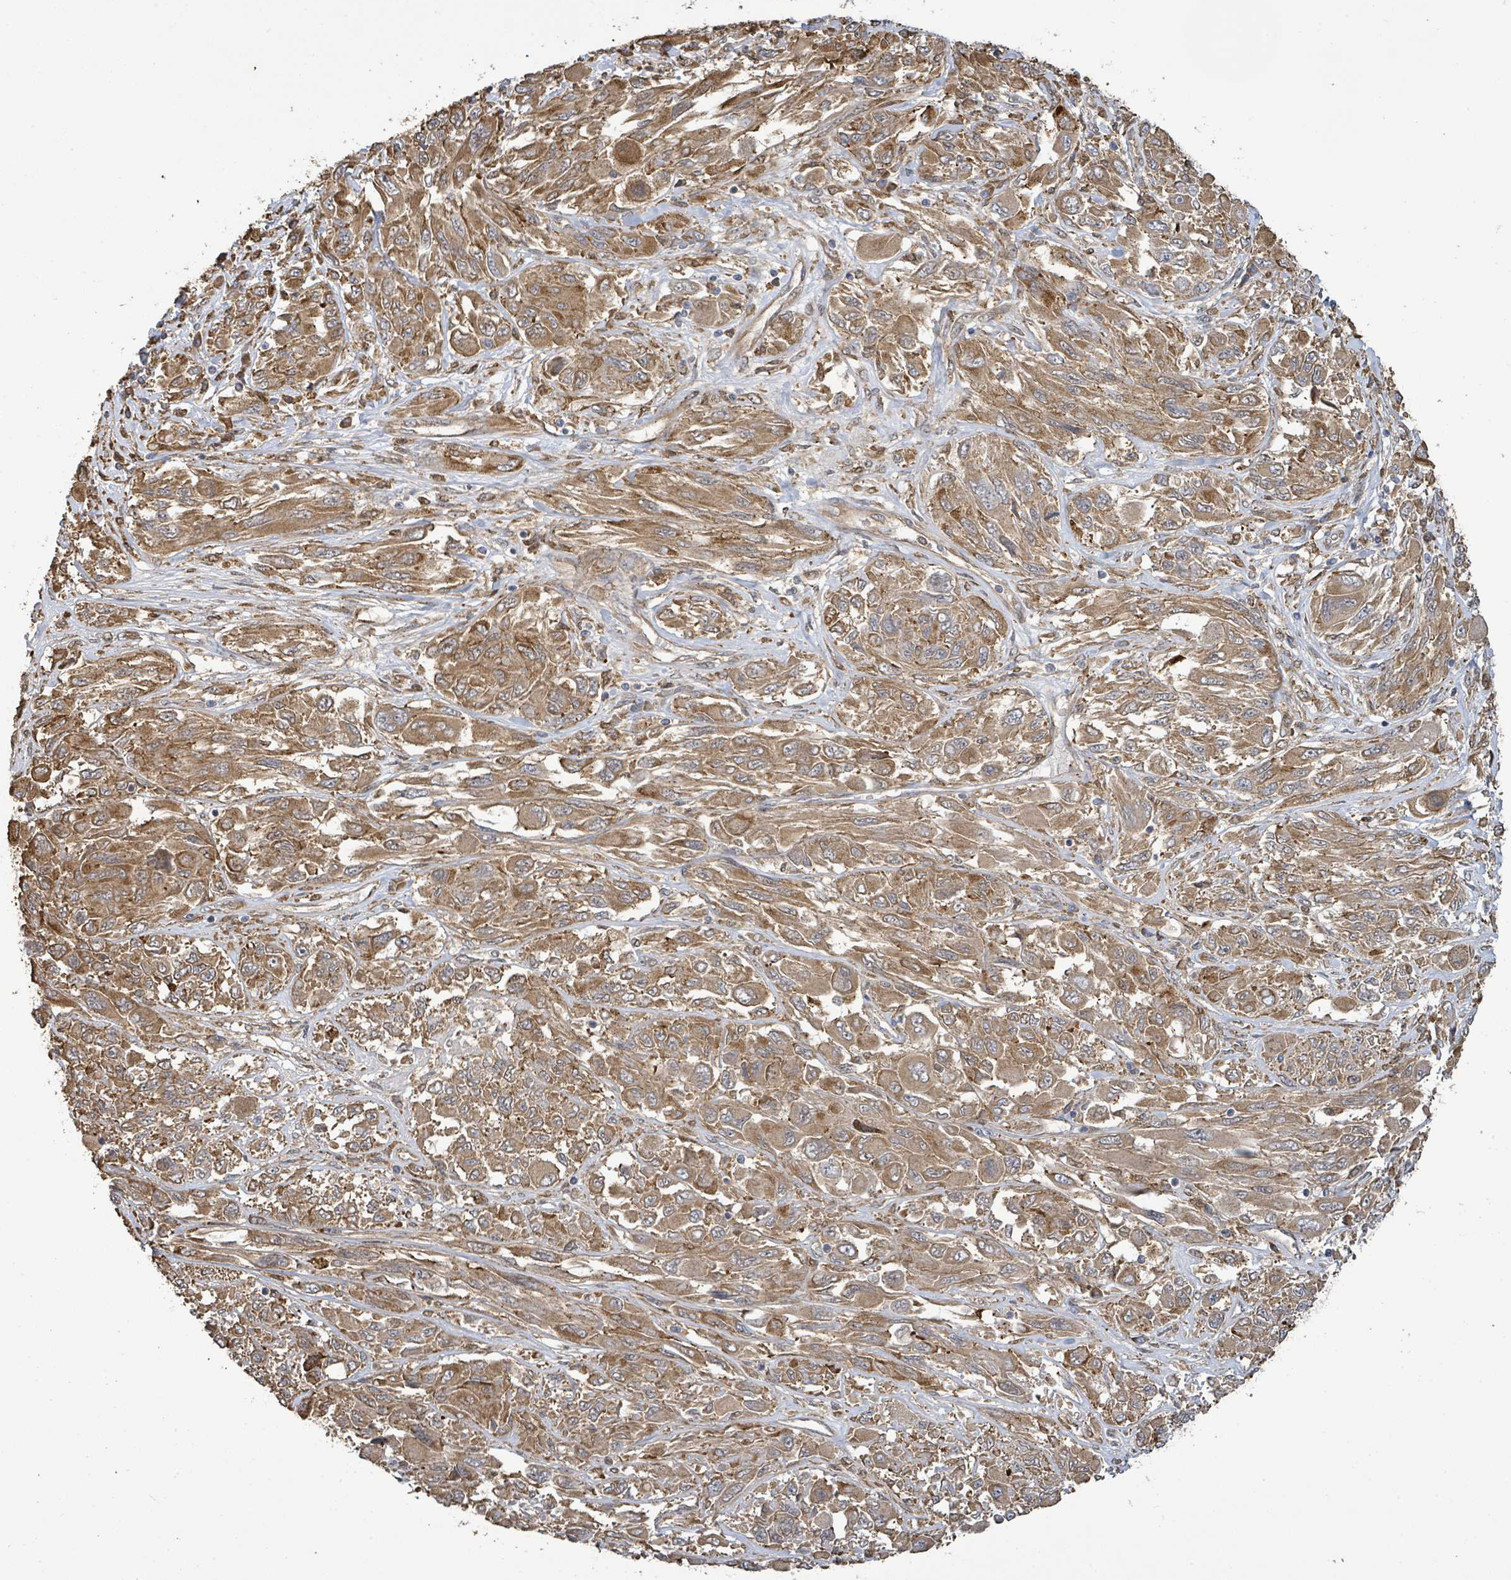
{"staining": {"intensity": "moderate", "quantity": ">75%", "location": "cytoplasmic/membranous"}, "tissue": "melanoma", "cell_type": "Tumor cells", "image_type": "cancer", "snomed": [{"axis": "morphology", "description": "Malignant melanoma, NOS"}, {"axis": "topography", "description": "Skin"}], "caption": "Immunohistochemical staining of human malignant melanoma demonstrates medium levels of moderate cytoplasmic/membranous positivity in about >75% of tumor cells. (IHC, brightfield microscopy, high magnification).", "gene": "ARPIN", "patient": {"sex": "female", "age": 91}}